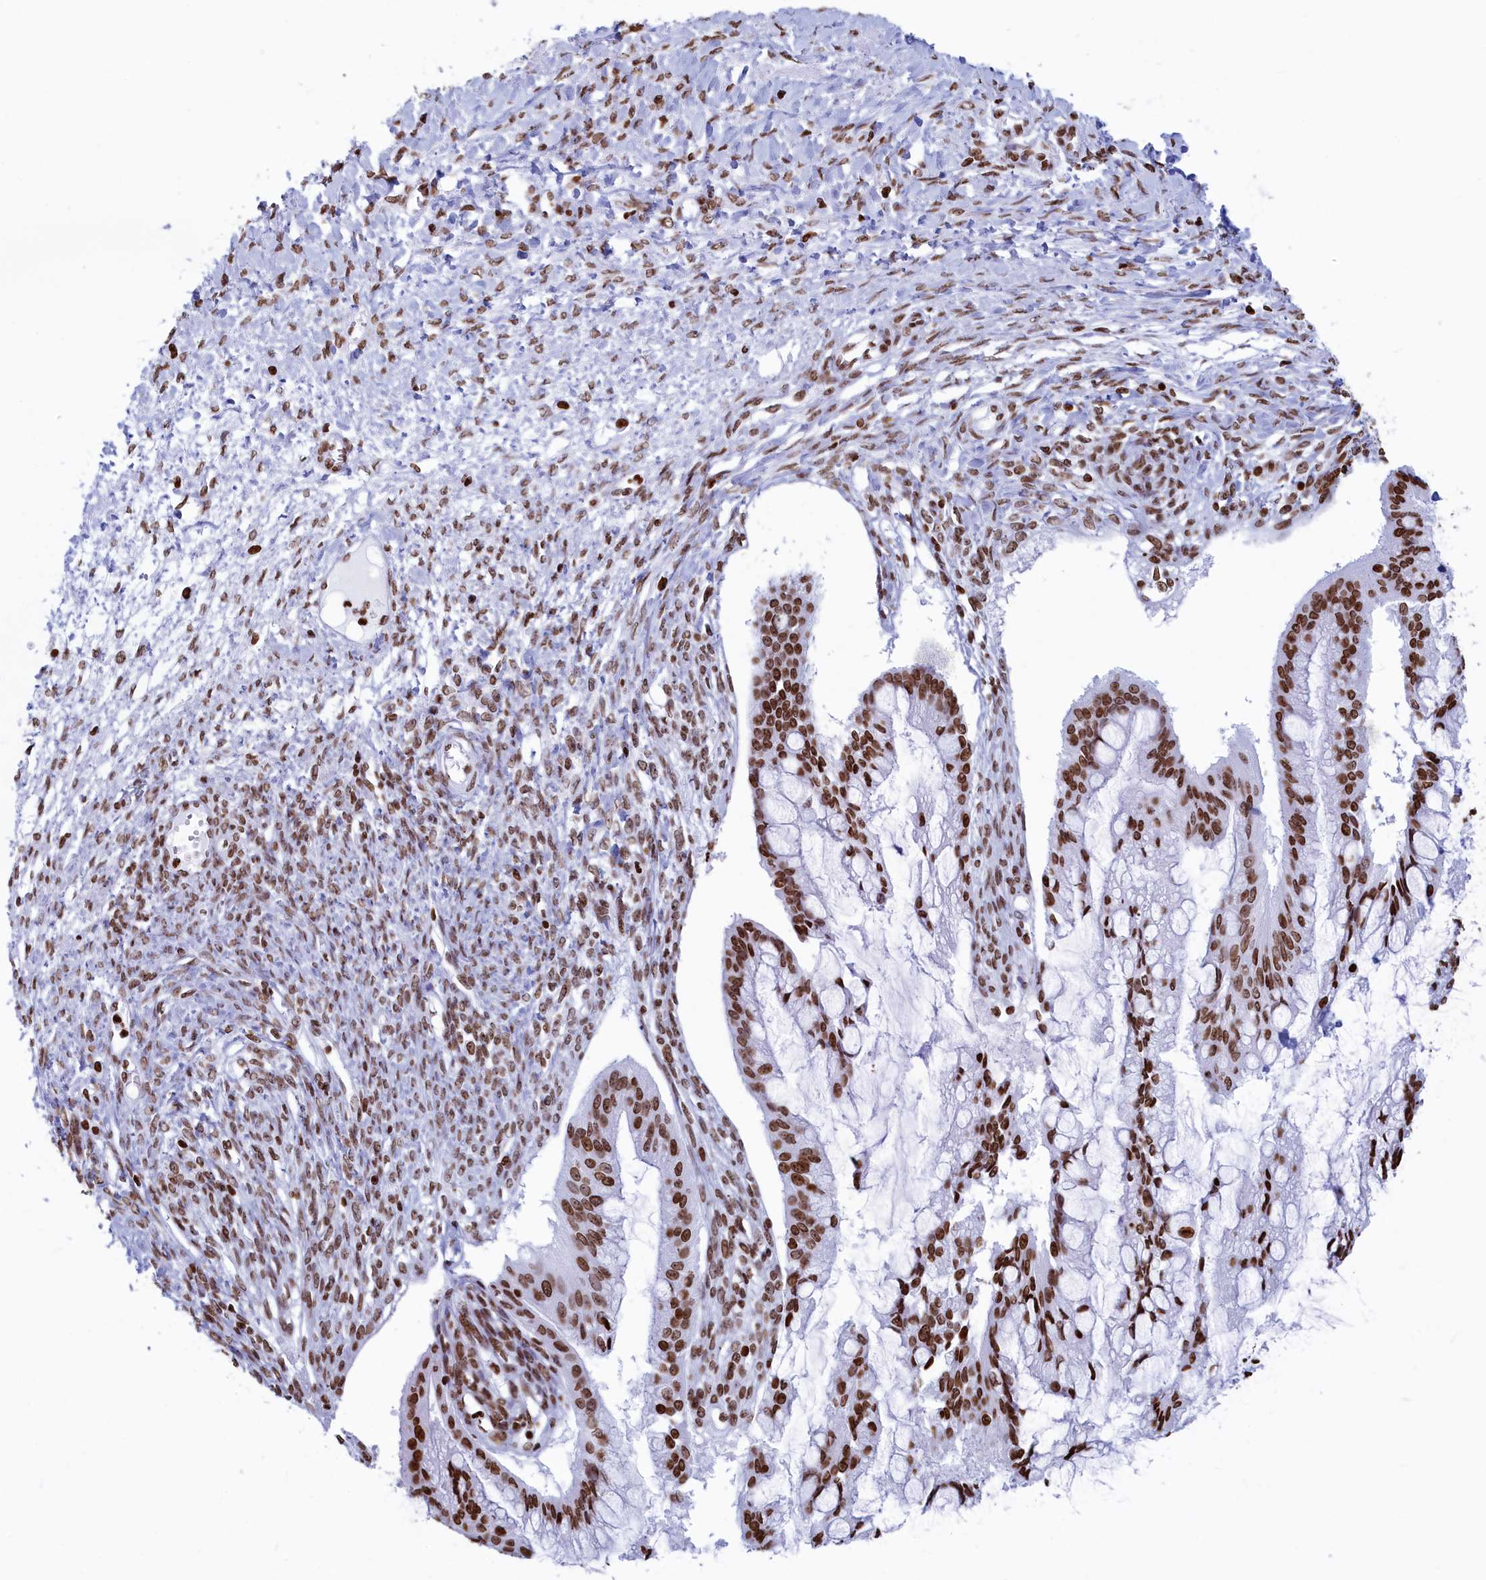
{"staining": {"intensity": "strong", "quantity": ">75%", "location": "nuclear"}, "tissue": "ovarian cancer", "cell_type": "Tumor cells", "image_type": "cancer", "snomed": [{"axis": "morphology", "description": "Cystadenocarcinoma, mucinous, NOS"}, {"axis": "topography", "description": "Ovary"}], "caption": "Tumor cells display high levels of strong nuclear staining in approximately >75% of cells in ovarian cancer (mucinous cystadenocarcinoma). (Stains: DAB (3,3'-diaminobenzidine) in brown, nuclei in blue, Microscopy: brightfield microscopy at high magnification).", "gene": "APOBEC3A", "patient": {"sex": "female", "age": 73}}